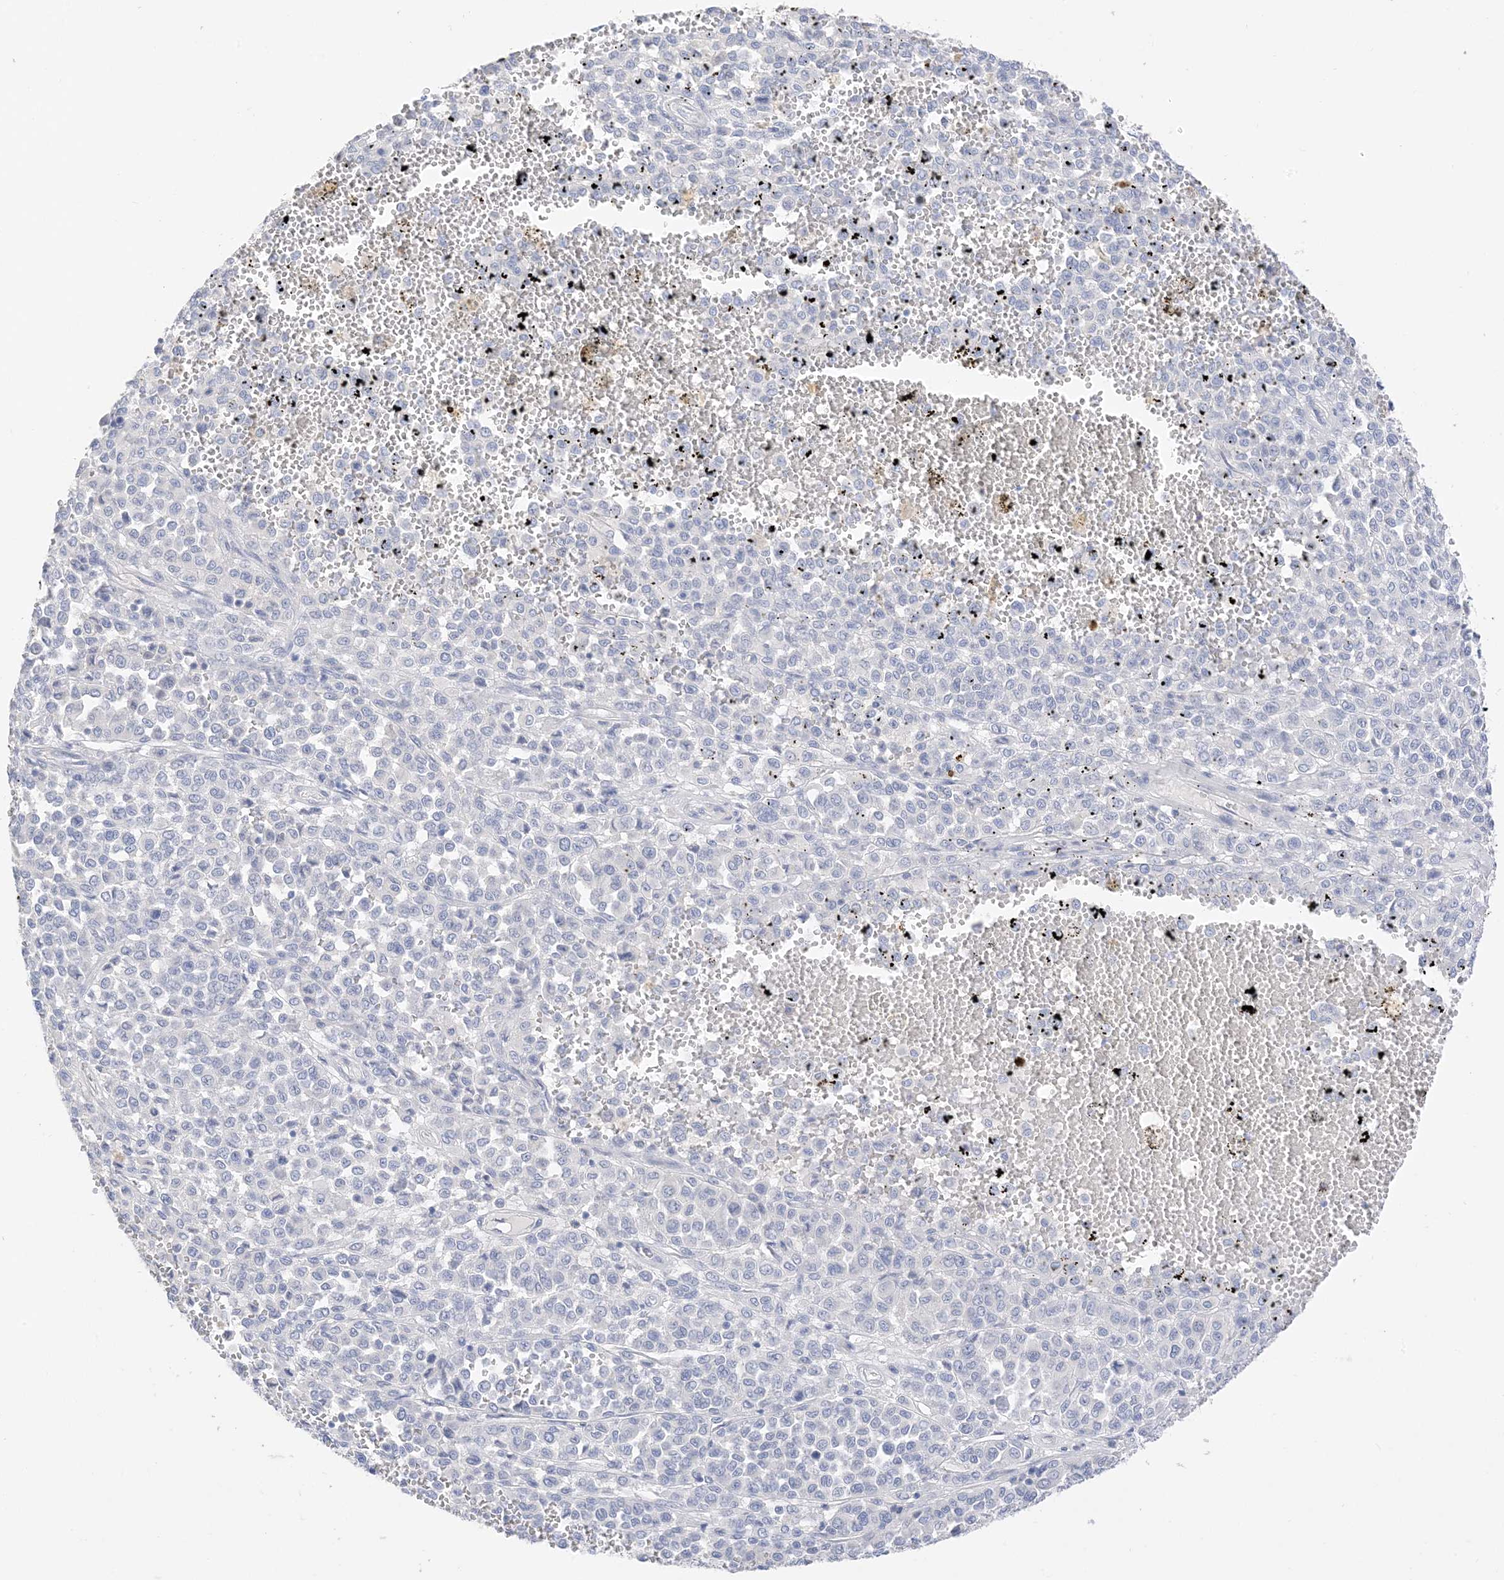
{"staining": {"intensity": "negative", "quantity": "none", "location": "none"}, "tissue": "melanoma", "cell_type": "Tumor cells", "image_type": "cancer", "snomed": [{"axis": "morphology", "description": "Malignant melanoma, Metastatic site"}, {"axis": "topography", "description": "Pancreas"}], "caption": "The immunohistochemistry histopathology image has no significant staining in tumor cells of melanoma tissue. (DAB (3,3'-diaminobenzidine) immunohistochemistry visualized using brightfield microscopy, high magnification).", "gene": "MUC17", "patient": {"sex": "female", "age": 30}}